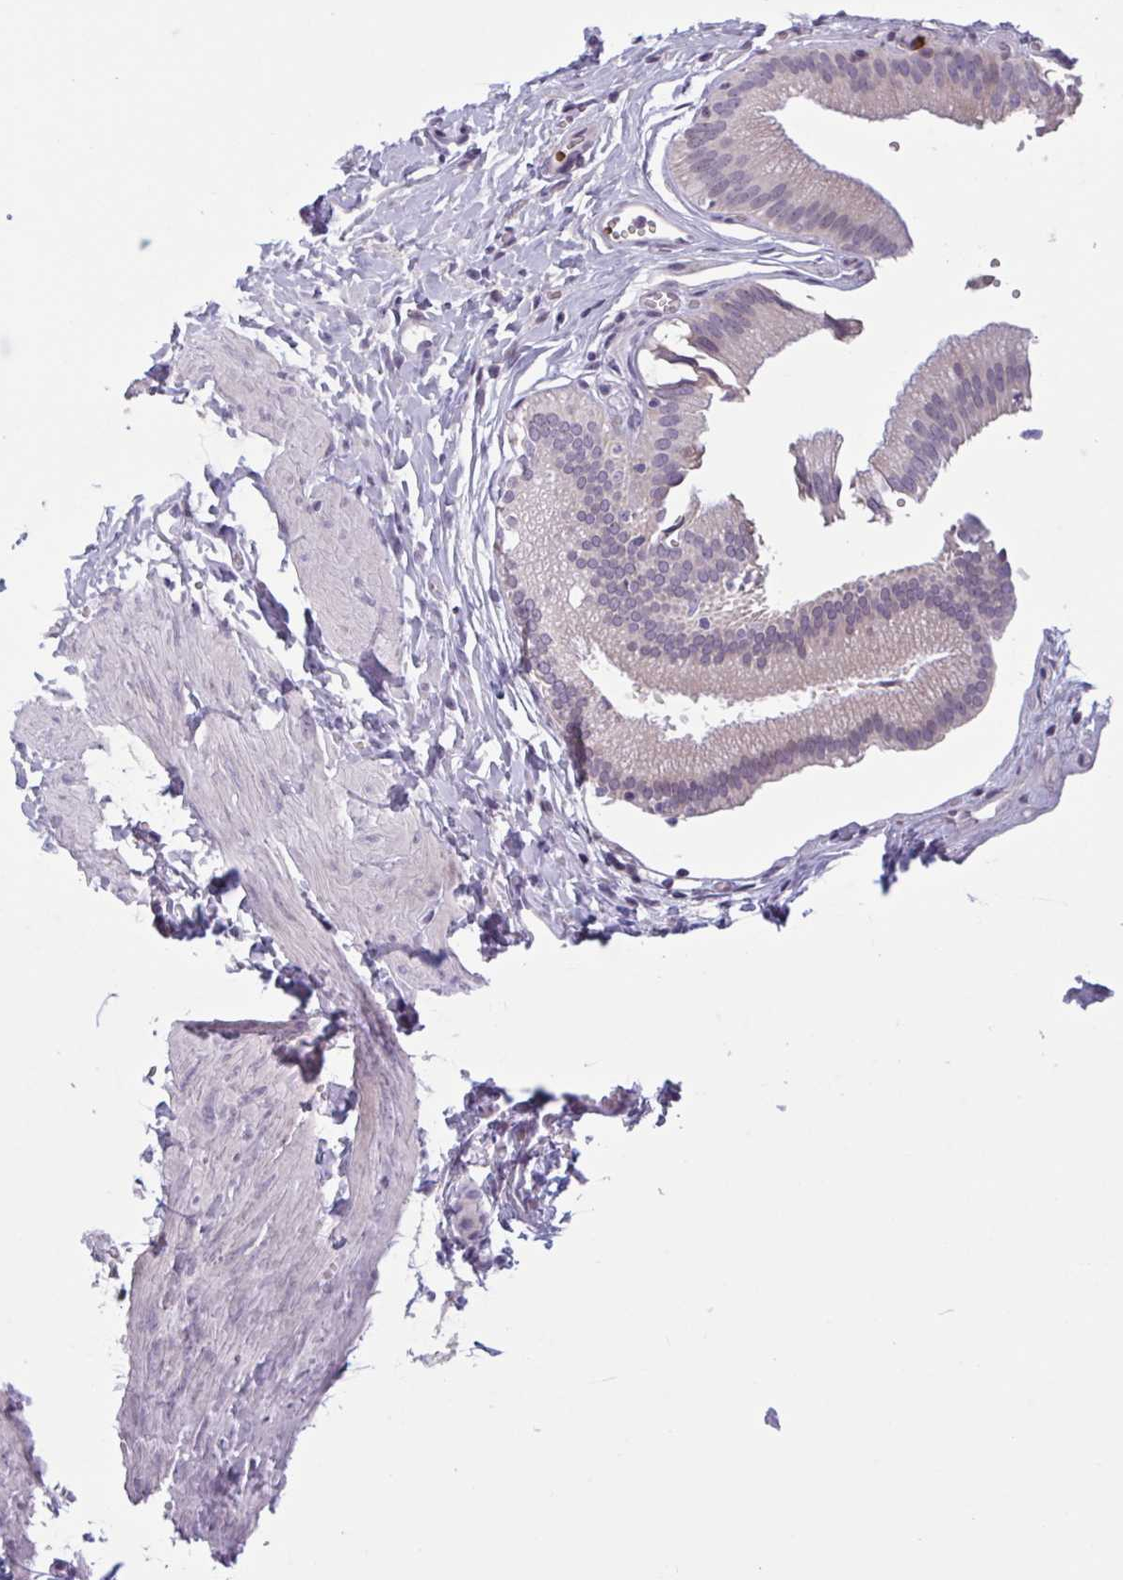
{"staining": {"intensity": "weak", "quantity": "25%-75%", "location": "cytoplasmic/membranous"}, "tissue": "gallbladder", "cell_type": "Glandular cells", "image_type": "normal", "snomed": [{"axis": "morphology", "description": "Normal tissue, NOS"}, {"axis": "topography", "description": "Gallbladder"}, {"axis": "topography", "description": "Peripheral nerve tissue"}], "caption": "Glandular cells demonstrate low levels of weak cytoplasmic/membranous expression in about 25%-75% of cells in normal gallbladder.", "gene": "HSD11B2", "patient": {"sex": "male", "age": 17}}